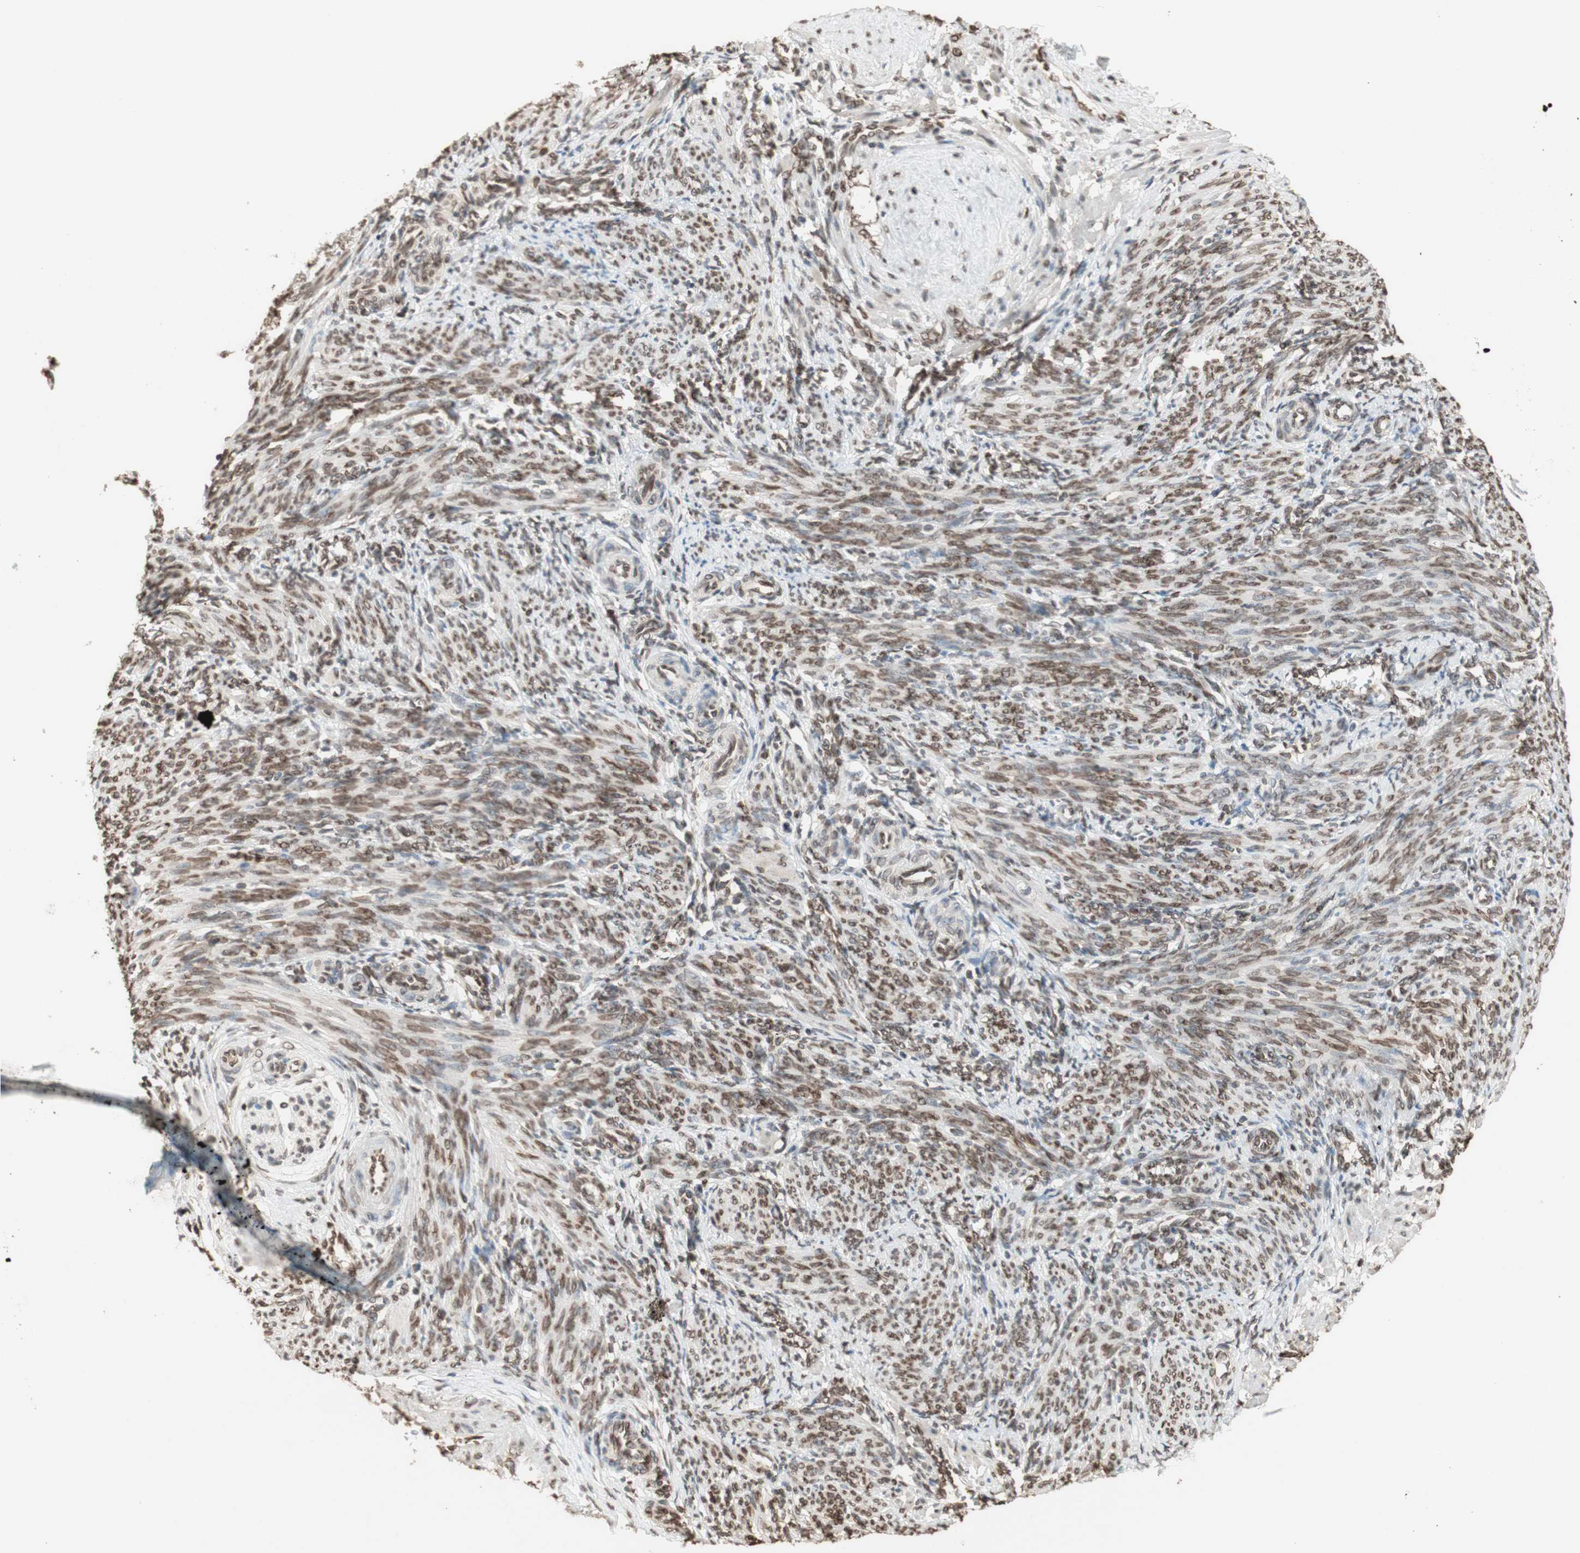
{"staining": {"intensity": "moderate", "quantity": ">75%", "location": "cytoplasmic/membranous,nuclear"}, "tissue": "smooth muscle", "cell_type": "Smooth muscle cells", "image_type": "normal", "snomed": [{"axis": "morphology", "description": "Normal tissue, NOS"}, {"axis": "topography", "description": "Endometrium"}], "caption": "Immunohistochemical staining of normal human smooth muscle reveals >75% levels of moderate cytoplasmic/membranous,nuclear protein expression in approximately >75% of smooth muscle cells.", "gene": "TMPO", "patient": {"sex": "female", "age": 33}}